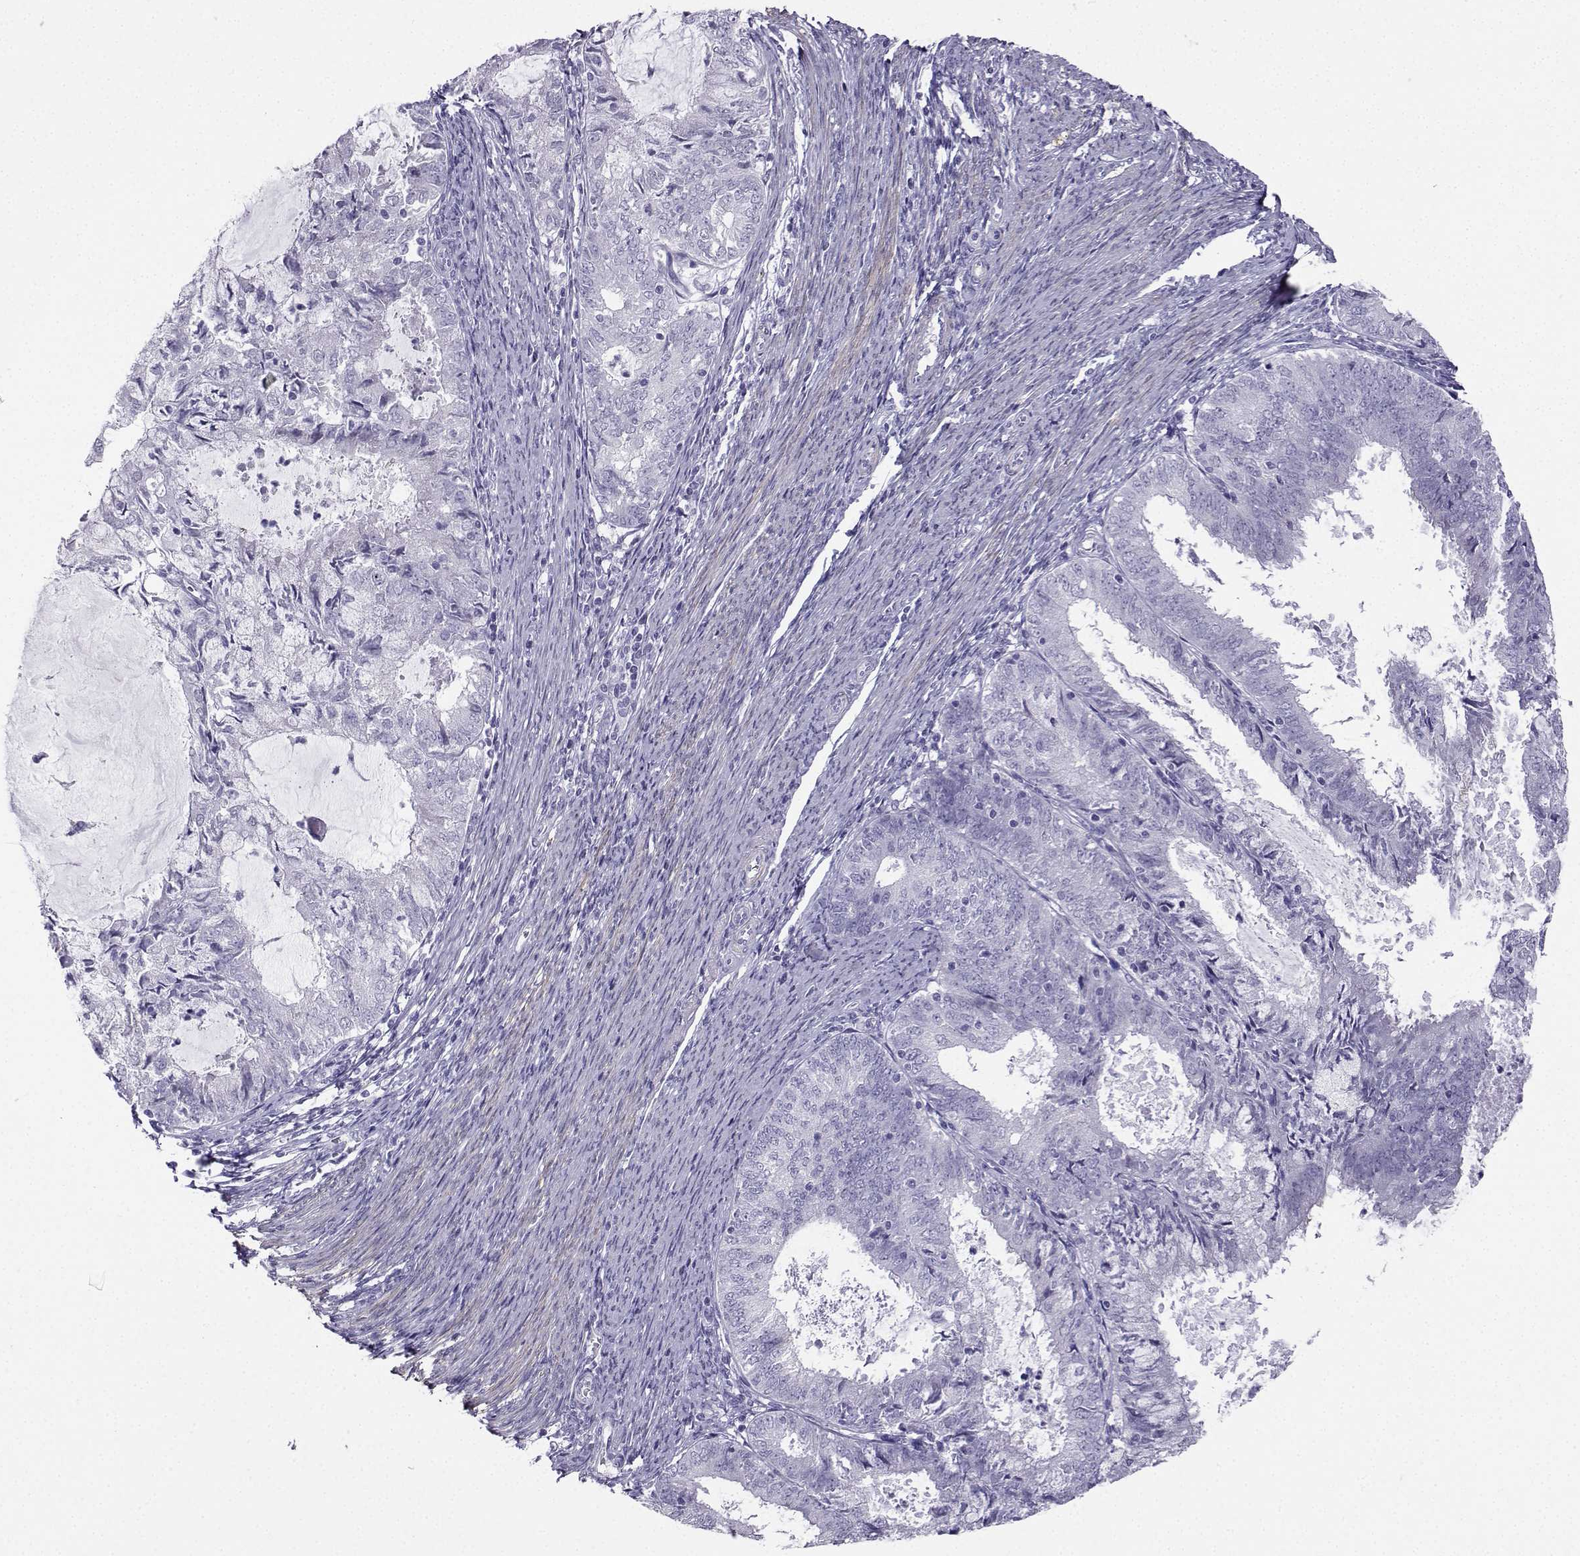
{"staining": {"intensity": "negative", "quantity": "none", "location": "none"}, "tissue": "endometrial cancer", "cell_type": "Tumor cells", "image_type": "cancer", "snomed": [{"axis": "morphology", "description": "Adenocarcinoma, NOS"}, {"axis": "topography", "description": "Endometrium"}], "caption": "This is a micrograph of immunohistochemistry staining of endometrial cancer, which shows no expression in tumor cells.", "gene": "KIF17", "patient": {"sex": "female", "age": 57}}